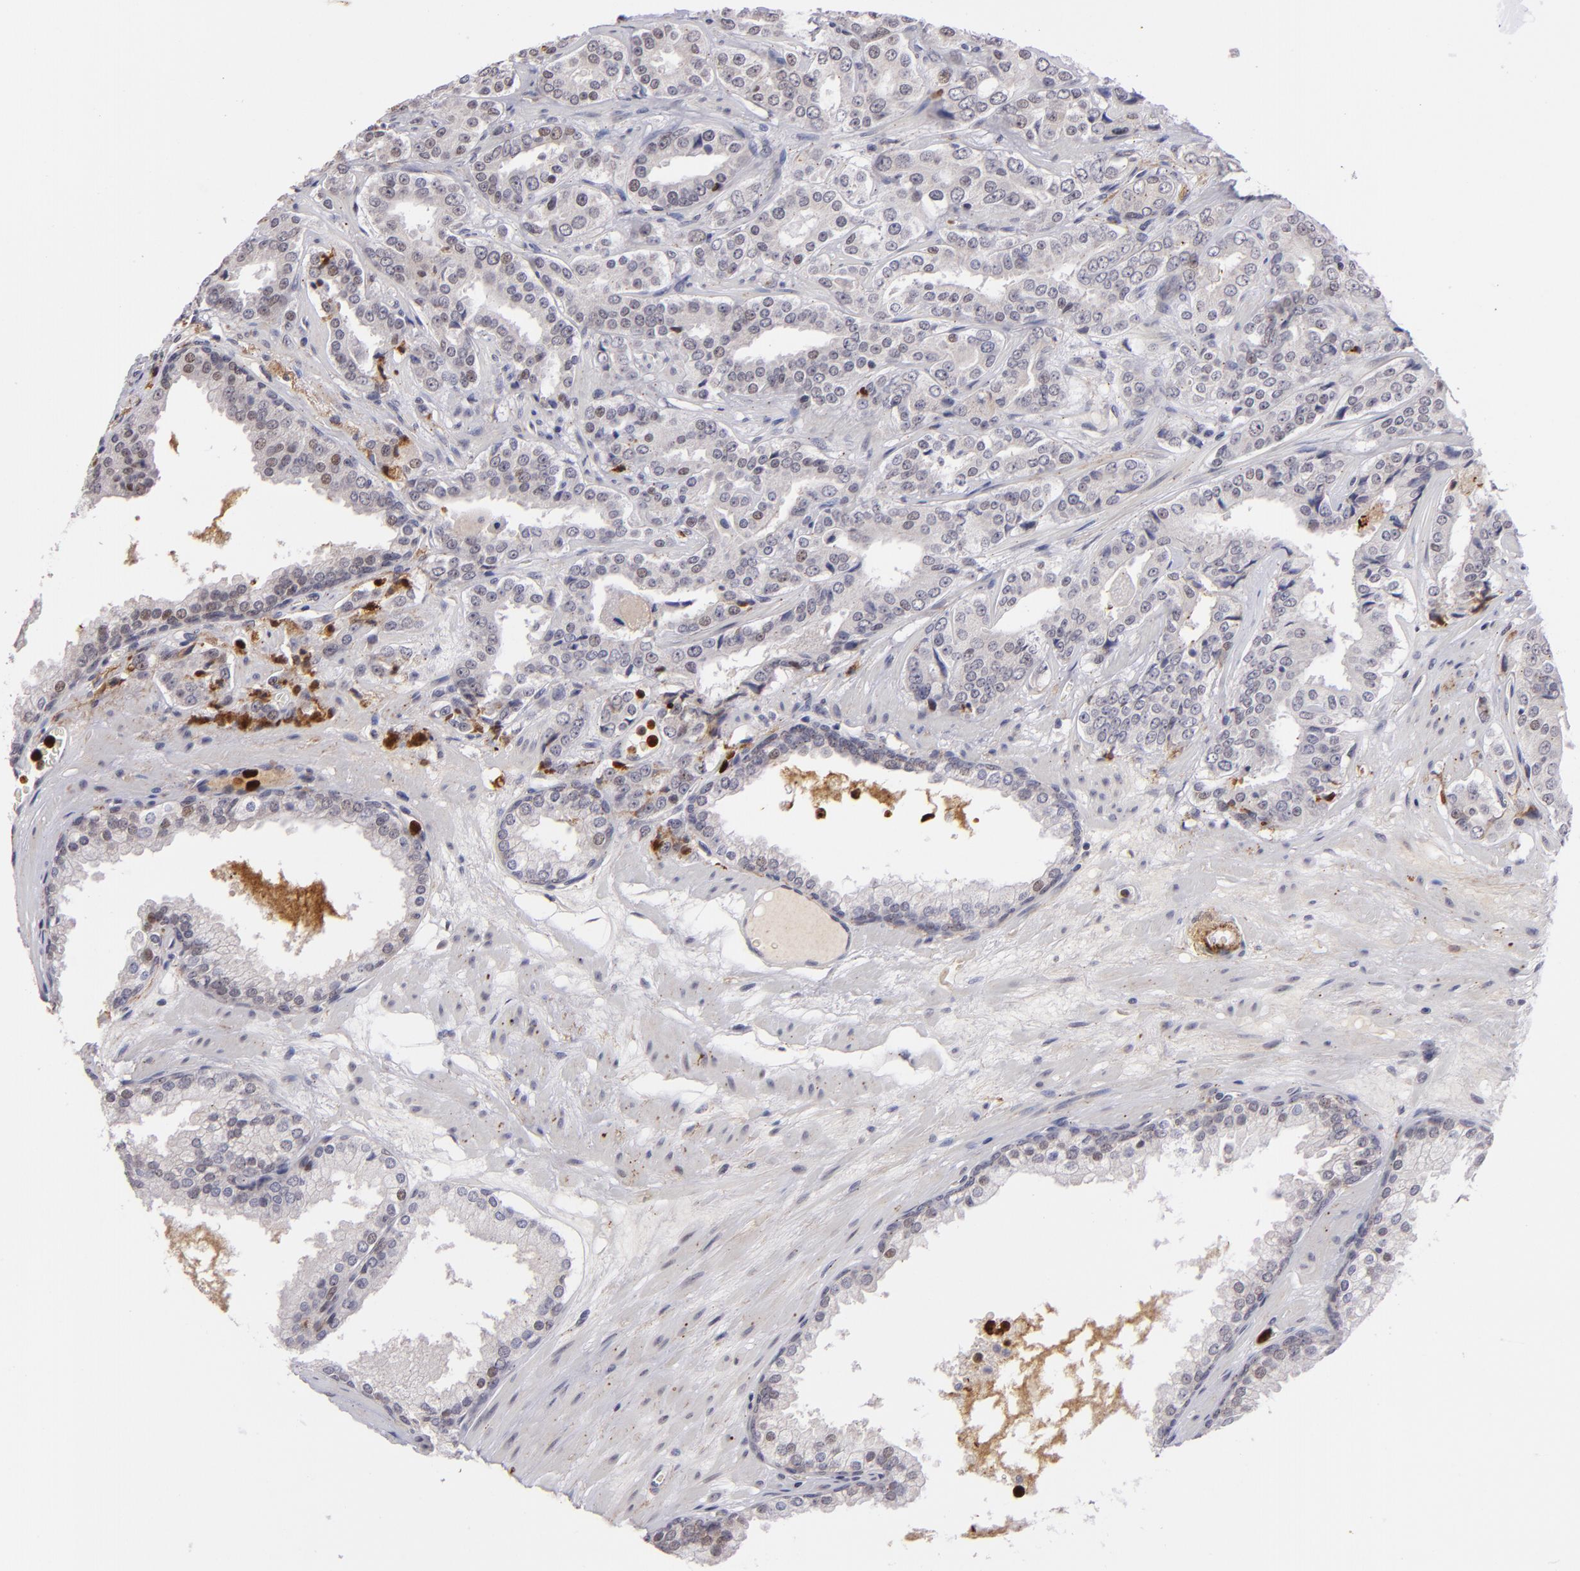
{"staining": {"intensity": "negative", "quantity": "none", "location": "none"}, "tissue": "prostate cancer", "cell_type": "Tumor cells", "image_type": "cancer", "snomed": [{"axis": "morphology", "description": "Adenocarcinoma, Medium grade"}, {"axis": "topography", "description": "Prostate"}], "caption": "There is no significant staining in tumor cells of prostate cancer (medium-grade adenocarcinoma).", "gene": "RXRG", "patient": {"sex": "male", "age": 60}}